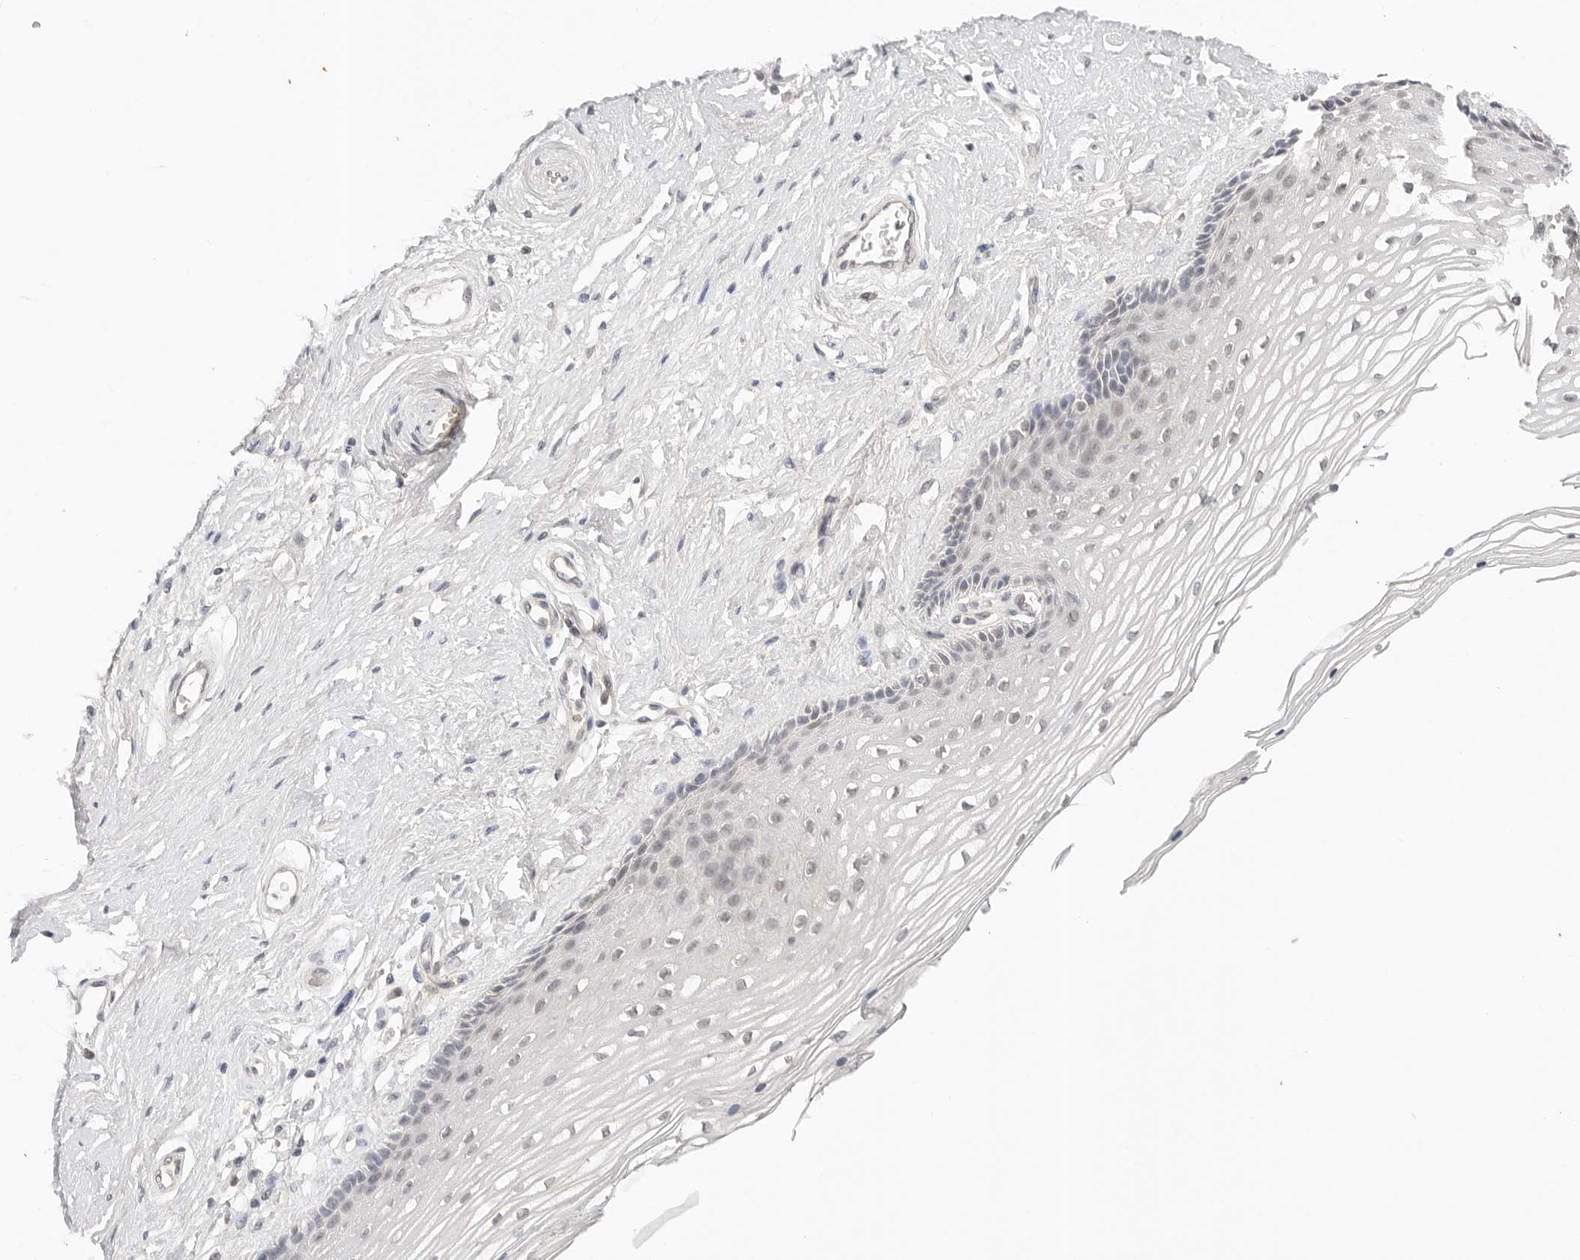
{"staining": {"intensity": "negative", "quantity": "none", "location": "none"}, "tissue": "vagina", "cell_type": "Squamous epithelial cells", "image_type": "normal", "snomed": [{"axis": "morphology", "description": "Normal tissue, NOS"}, {"axis": "topography", "description": "Vagina"}], "caption": "Benign vagina was stained to show a protein in brown. There is no significant staining in squamous epithelial cells.", "gene": "IL24", "patient": {"sex": "female", "age": 46}}